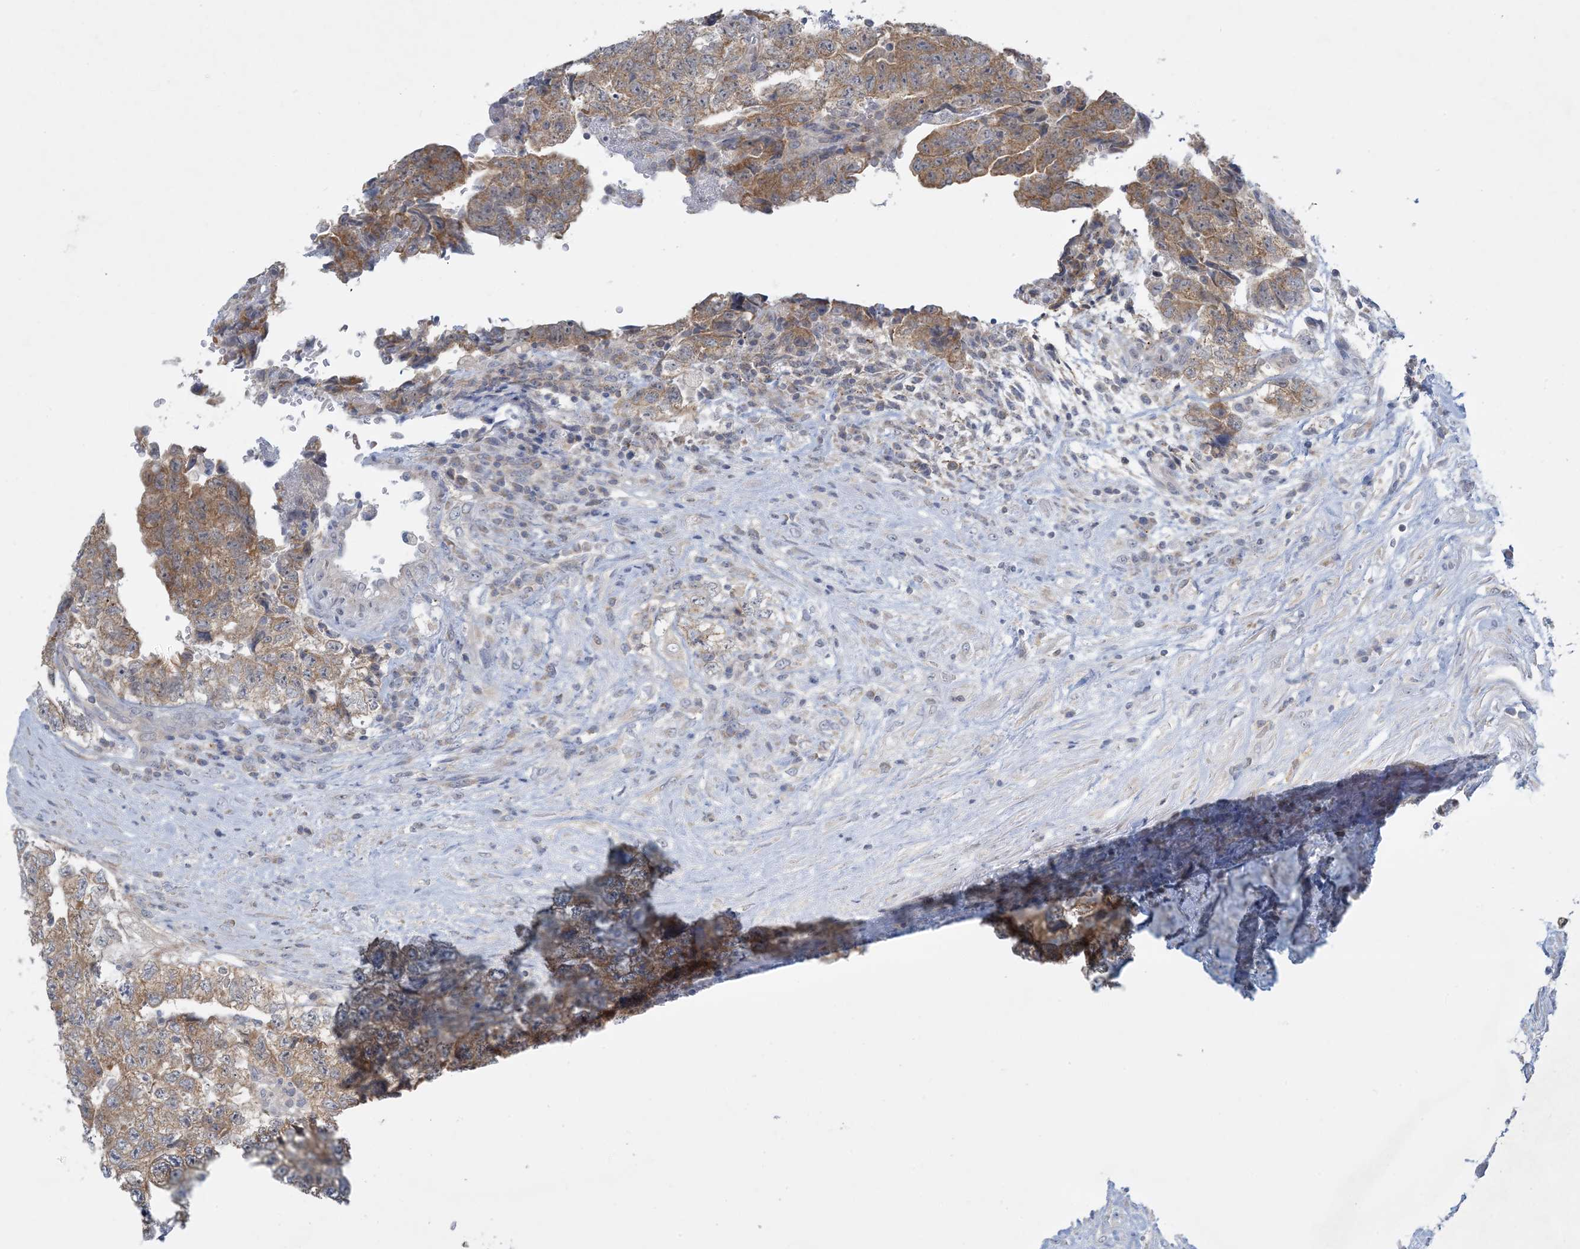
{"staining": {"intensity": "moderate", "quantity": ">75%", "location": "cytoplasmic/membranous"}, "tissue": "testis cancer", "cell_type": "Tumor cells", "image_type": "cancer", "snomed": [{"axis": "morphology", "description": "Carcinoma, Embryonal, NOS"}, {"axis": "topography", "description": "Testis"}], "caption": "Testis embryonal carcinoma stained with DAB (3,3'-diaminobenzidine) IHC displays medium levels of moderate cytoplasmic/membranous staining in about >75% of tumor cells. (DAB IHC, brown staining for protein, blue staining for nuclei).", "gene": "MRPS18A", "patient": {"sex": "male", "age": 36}}